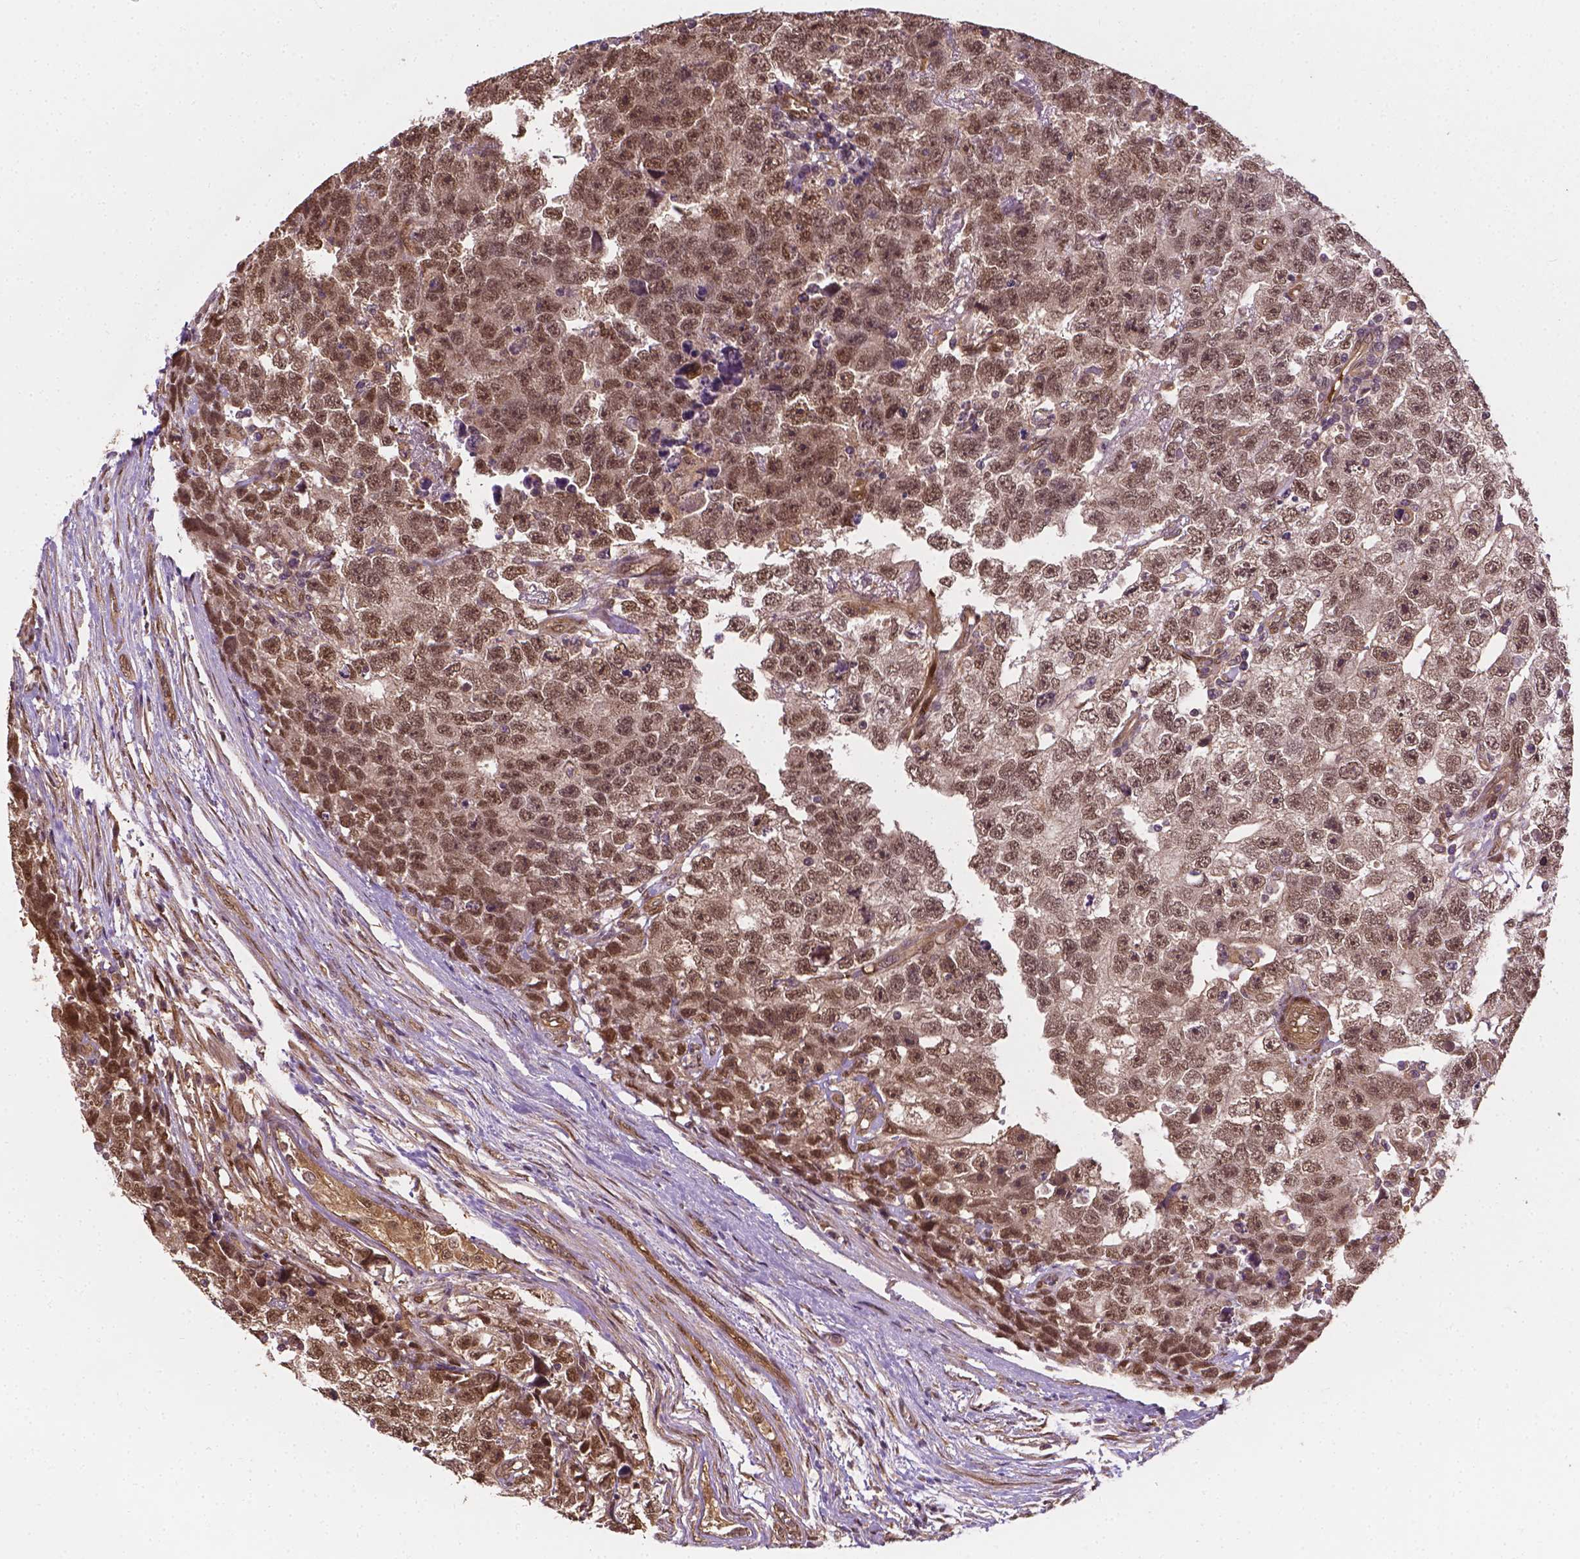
{"staining": {"intensity": "weak", "quantity": ">75%", "location": "nuclear"}, "tissue": "testis cancer", "cell_type": "Tumor cells", "image_type": "cancer", "snomed": [{"axis": "morphology", "description": "Carcinoma, Embryonal, NOS"}, {"axis": "topography", "description": "Testis"}], "caption": "Immunohistochemistry (IHC) histopathology image of human testis cancer (embryonal carcinoma) stained for a protein (brown), which shows low levels of weak nuclear staining in approximately >75% of tumor cells.", "gene": "YAP1", "patient": {"sex": "male", "age": 22}}